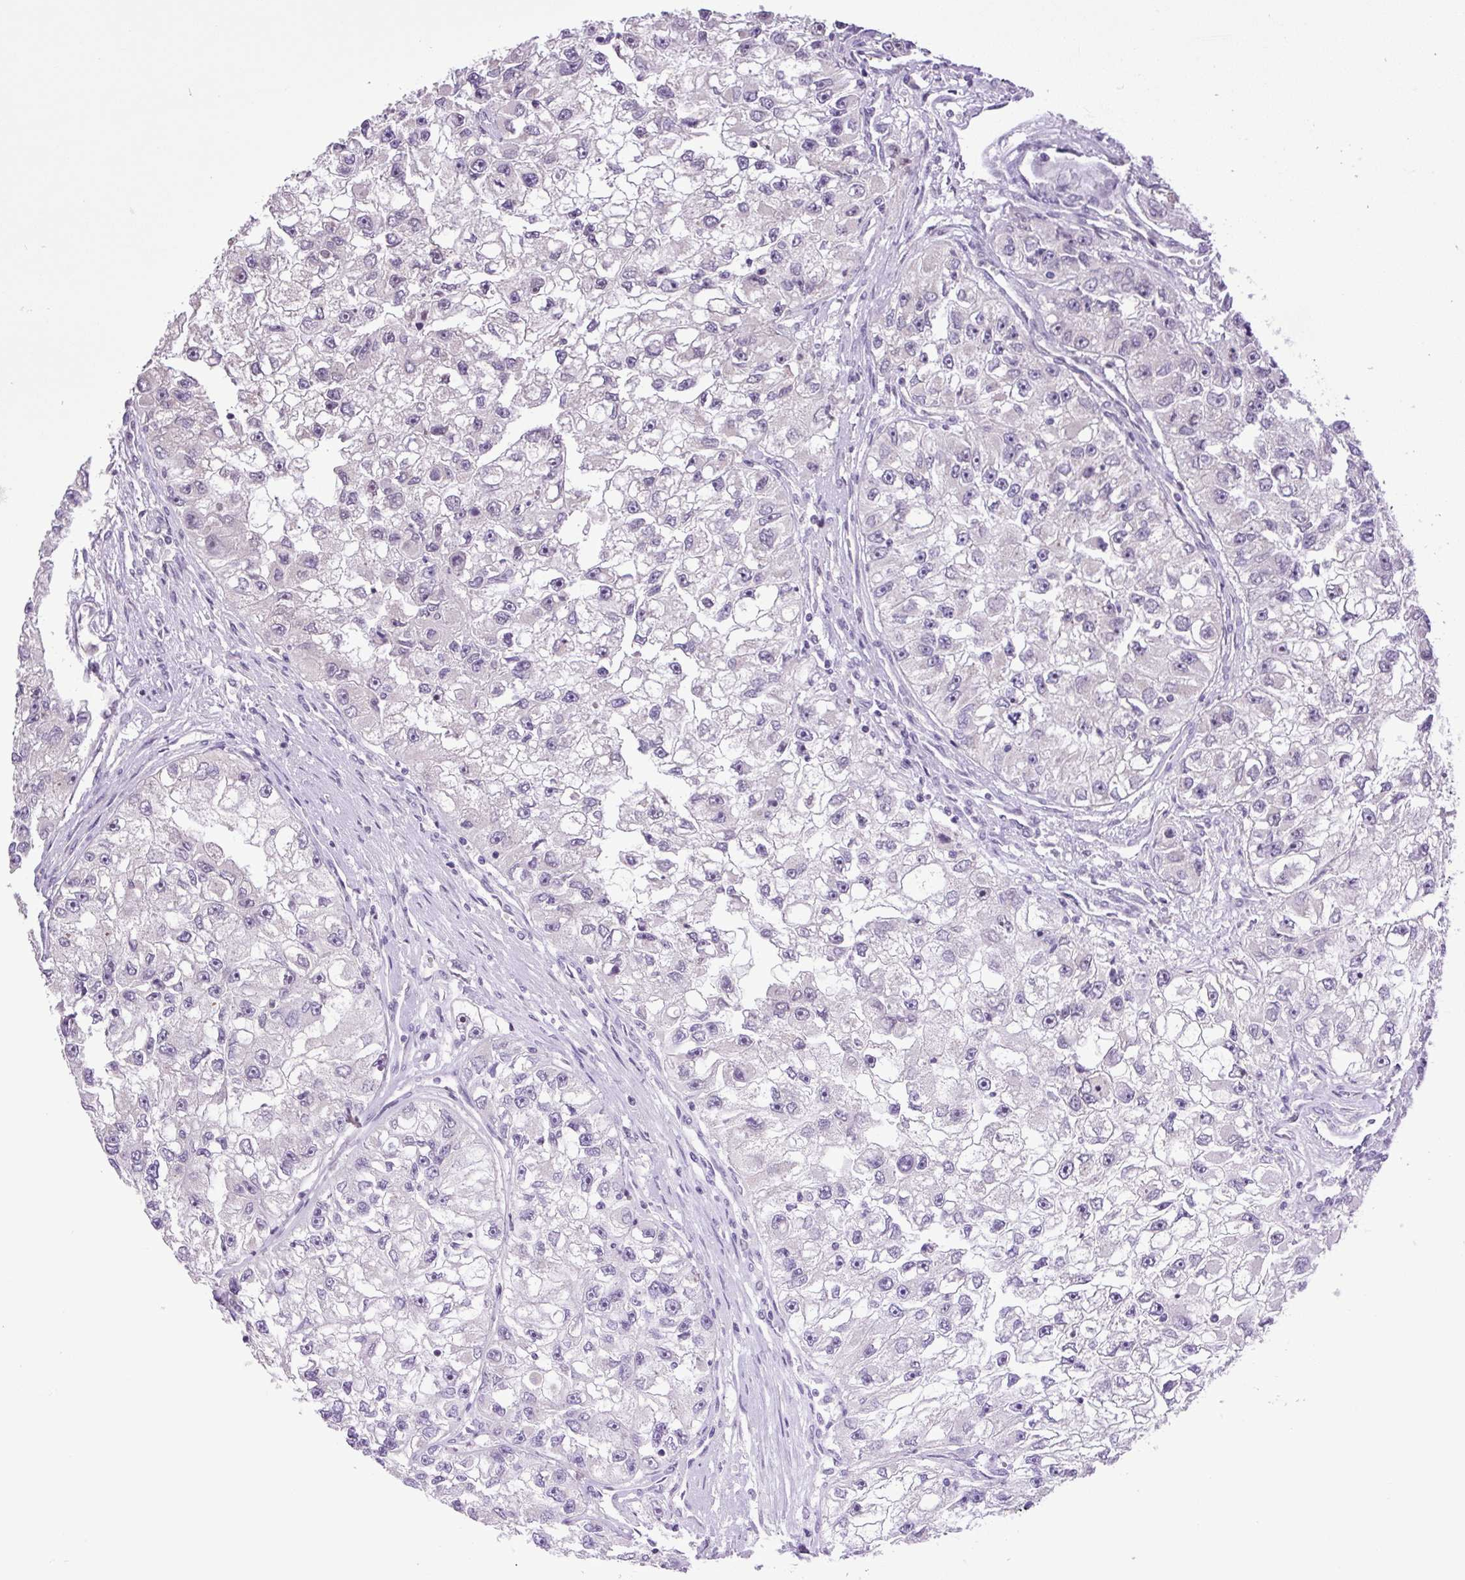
{"staining": {"intensity": "negative", "quantity": "none", "location": "none"}, "tissue": "renal cancer", "cell_type": "Tumor cells", "image_type": "cancer", "snomed": [{"axis": "morphology", "description": "Adenocarcinoma, NOS"}, {"axis": "topography", "description": "Kidney"}], "caption": "The micrograph displays no staining of tumor cells in renal adenocarcinoma. (DAB immunohistochemistry, high magnification).", "gene": "KPNA1", "patient": {"sex": "male", "age": 63}}